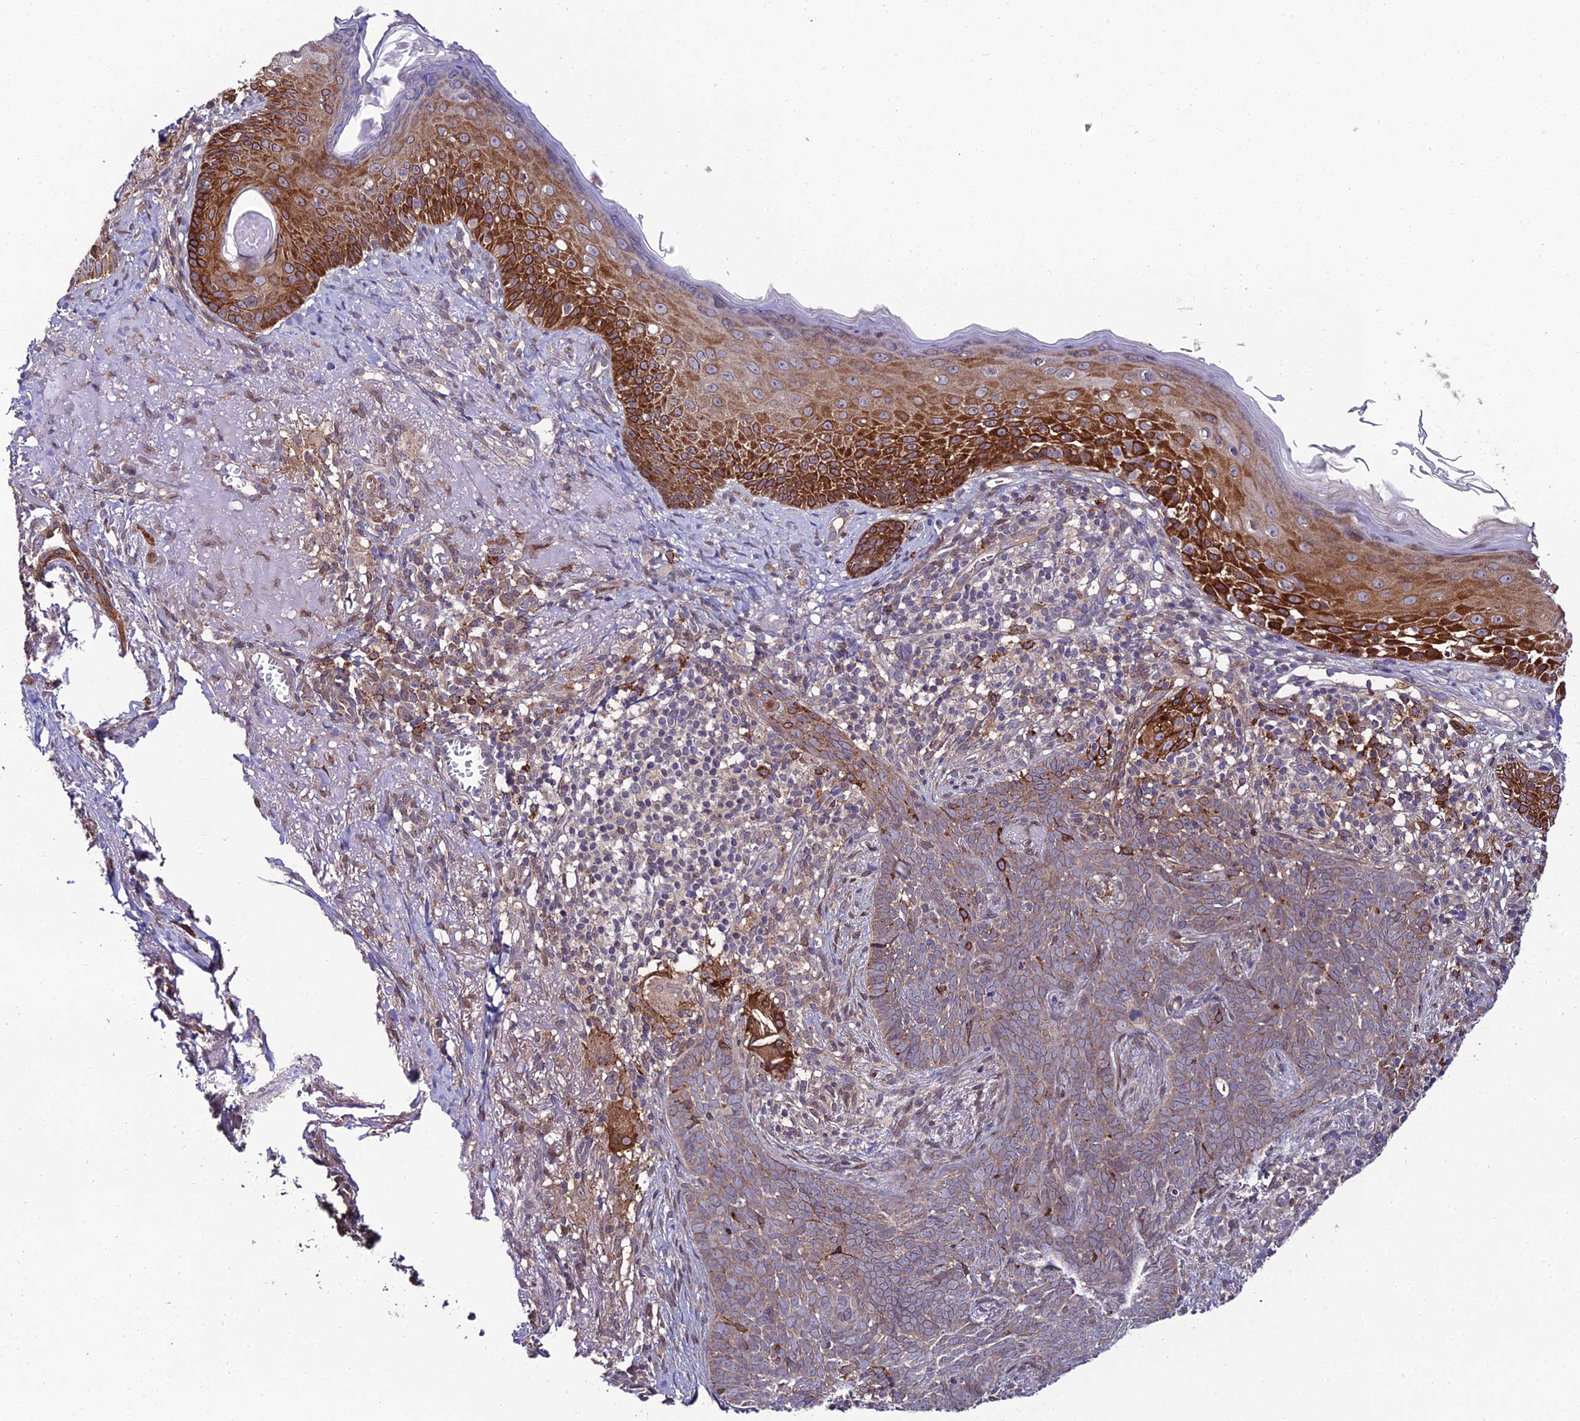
{"staining": {"intensity": "moderate", "quantity": ">75%", "location": "cytoplasmic/membranous"}, "tissue": "skin cancer", "cell_type": "Tumor cells", "image_type": "cancer", "snomed": [{"axis": "morphology", "description": "Basal cell carcinoma"}, {"axis": "topography", "description": "Skin"}], "caption": "Tumor cells exhibit medium levels of moderate cytoplasmic/membranous positivity in about >75% of cells in skin cancer.", "gene": "DDX19A", "patient": {"sex": "female", "age": 76}}